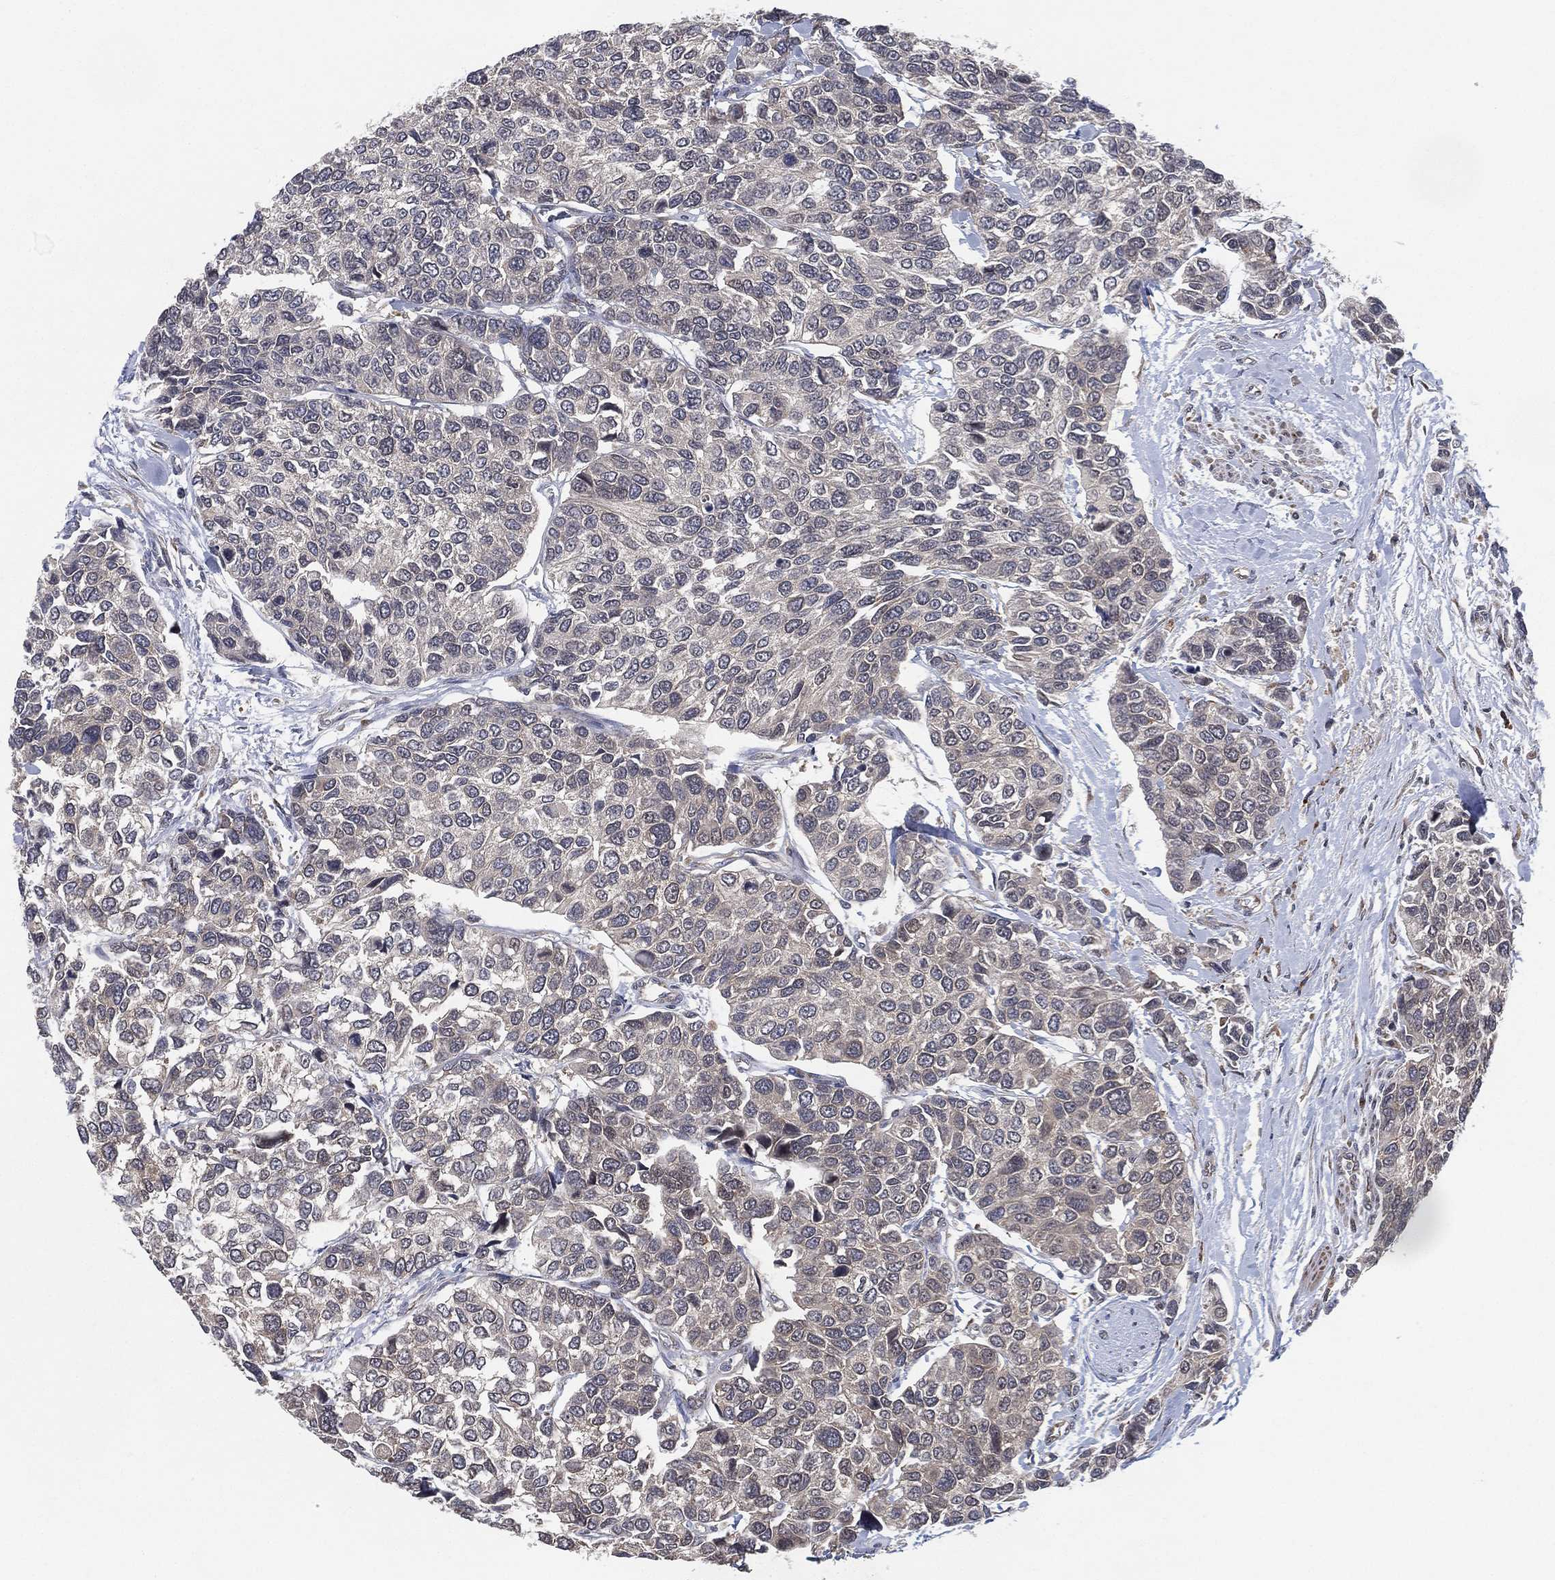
{"staining": {"intensity": "negative", "quantity": "none", "location": "none"}, "tissue": "urothelial cancer", "cell_type": "Tumor cells", "image_type": "cancer", "snomed": [{"axis": "morphology", "description": "Urothelial carcinoma, High grade"}, {"axis": "topography", "description": "Urinary bladder"}], "caption": "DAB (3,3'-diaminobenzidine) immunohistochemical staining of urothelial carcinoma (high-grade) demonstrates no significant positivity in tumor cells.", "gene": "FAM104A", "patient": {"sex": "male", "age": 77}}